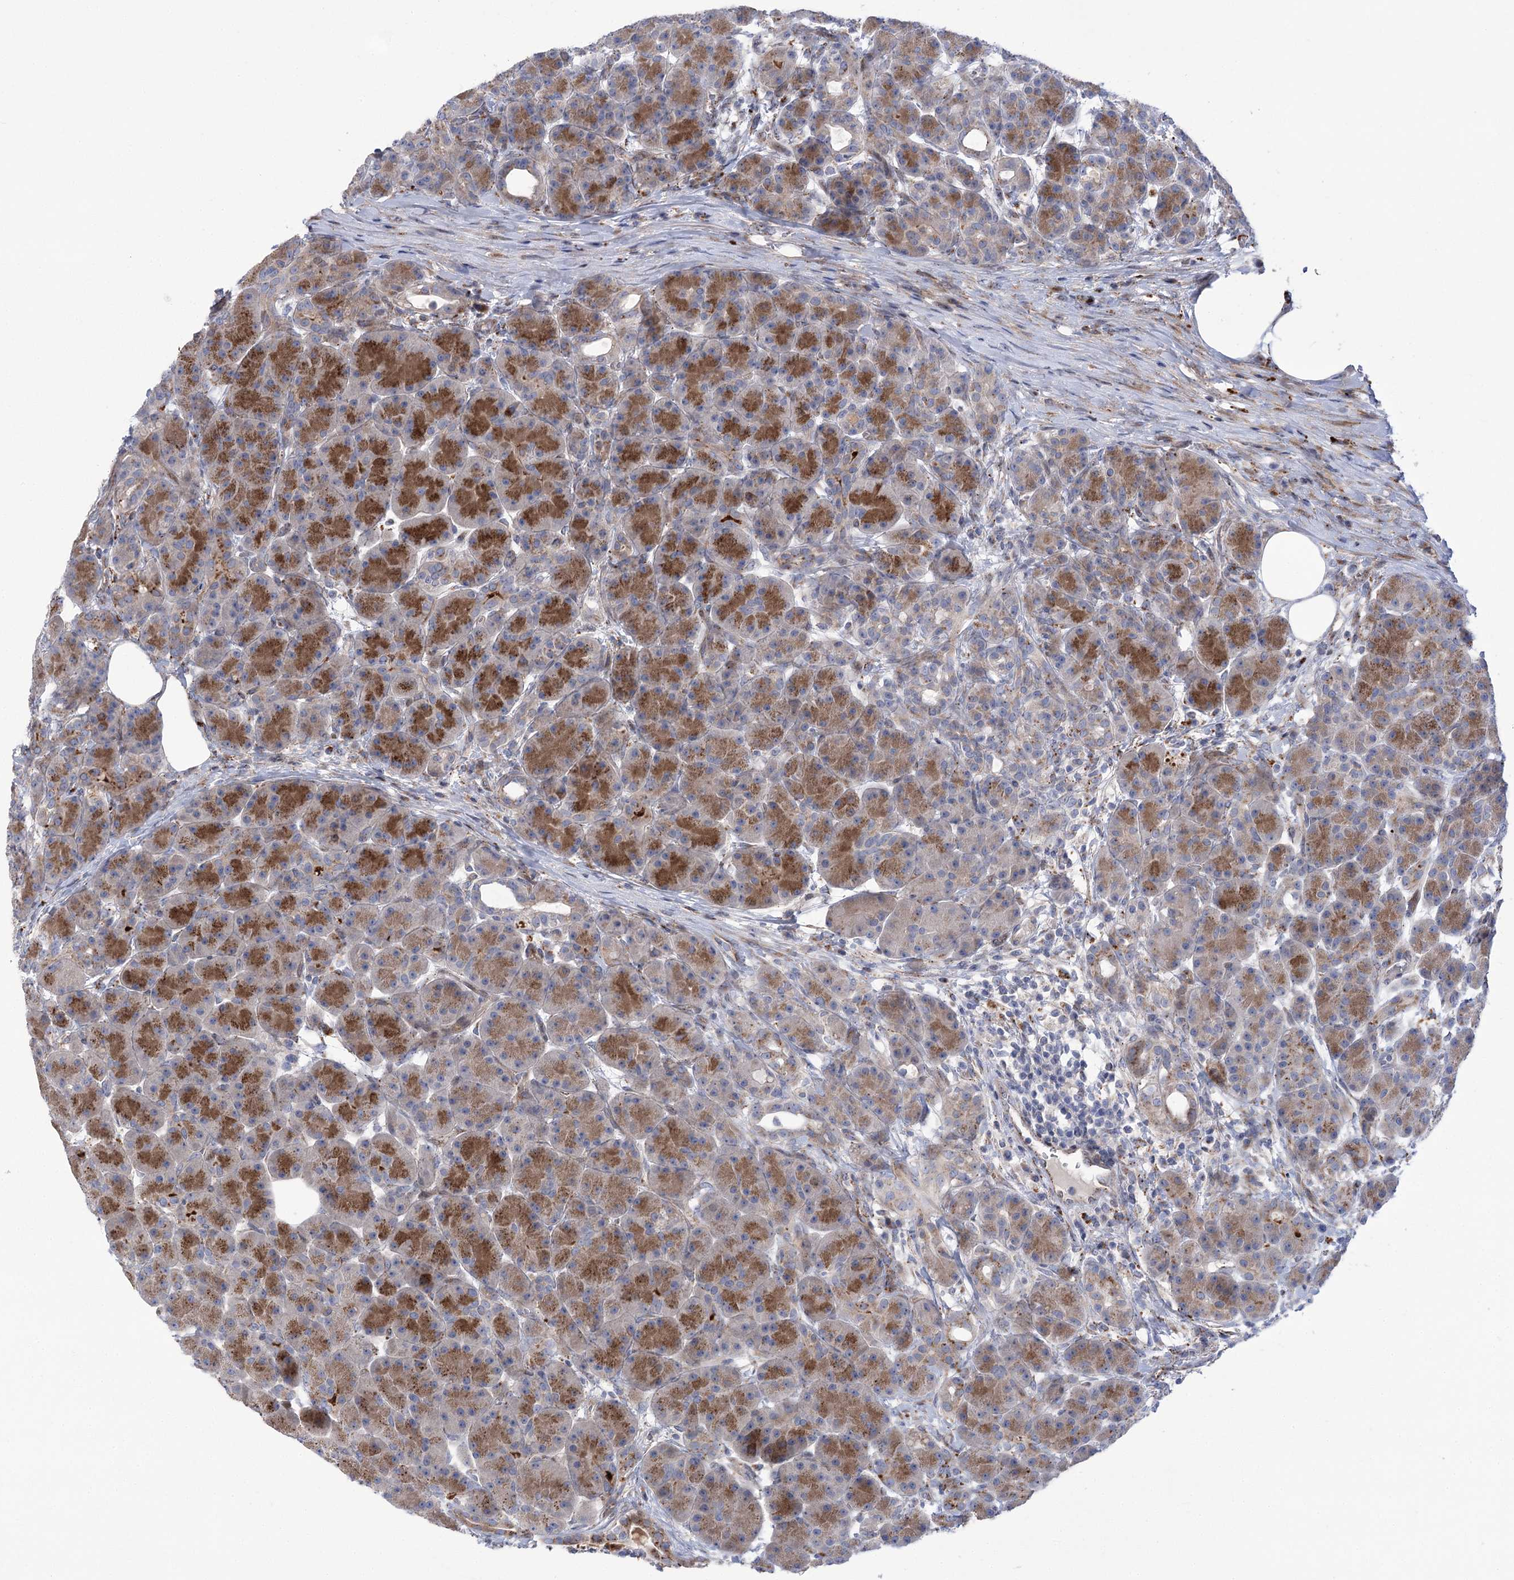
{"staining": {"intensity": "moderate", "quantity": ">75%", "location": "cytoplasmic/membranous"}, "tissue": "pancreas", "cell_type": "Exocrine glandular cells", "image_type": "normal", "snomed": [{"axis": "morphology", "description": "Normal tissue, NOS"}, {"axis": "topography", "description": "Pancreas"}], "caption": "A brown stain shows moderate cytoplasmic/membranous expression of a protein in exocrine glandular cells of unremarkable human pancreas. Nuclei are stained in blue.", "gene": "NME7", "patient": {"sex": "male", "age": 63}}